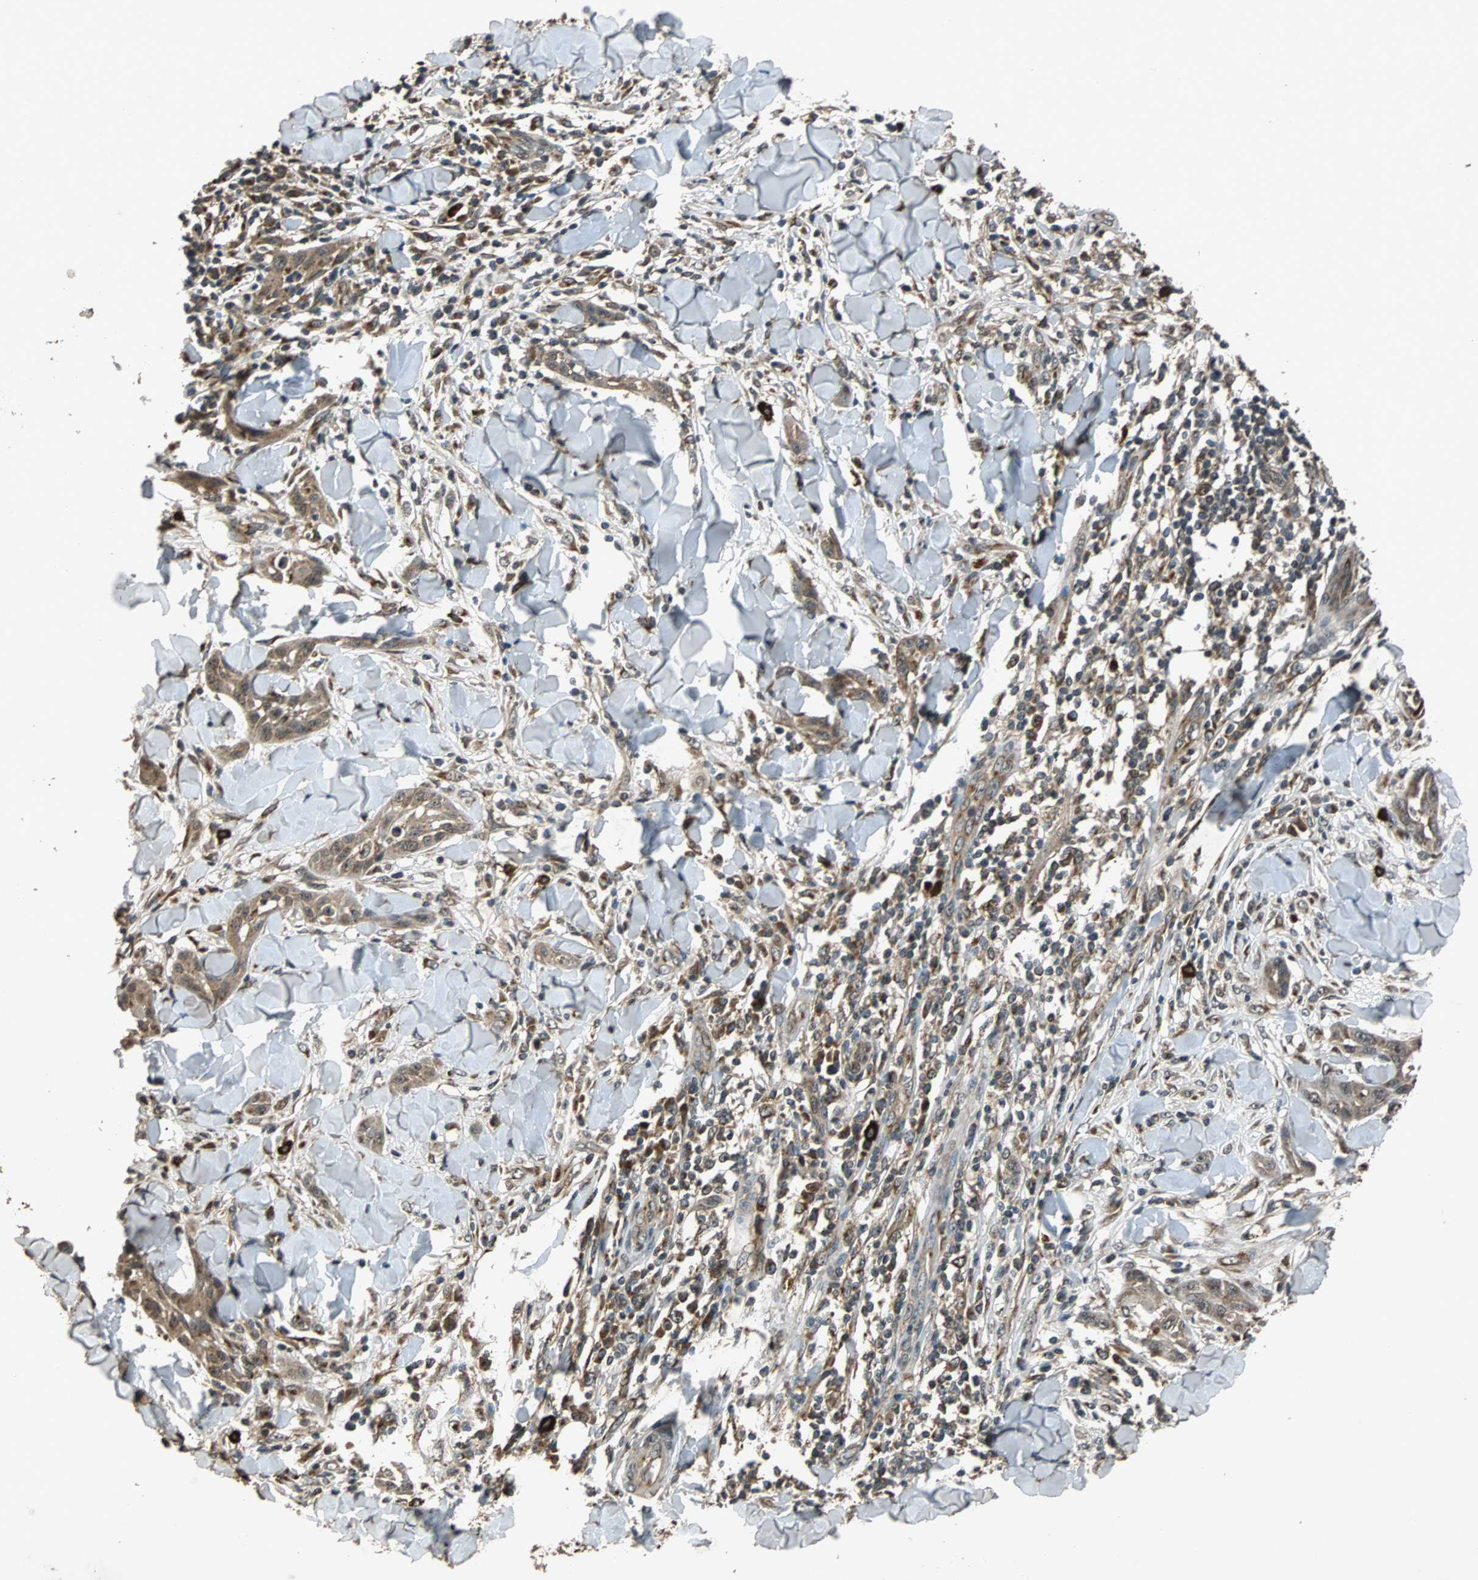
{"staining": {"intensity": "moderate", "quantity": ">75%", "location": "cytoplasmic/membranous,nuclear"}, "tissue": "skin cancer", "cell_type": "Tumor cells", "image_type": "cancer", "snomed": [{"axis": "morphology", "description": "Squamous cell carcinoma, NOS"}, {"axis": "topography", "description": "Skin"}], "caption": "Squamous cell carcinoma (skin) stained with DAB (3,3'-diaminobenzidine) immunohistochemistry (IHC) displays medium levels of moderate cytoplasmic/membranous and nuclear staining in approximately >75% of tumor cells.", "gene": "USP31", "patient": {"sex": "male", "age": 24}}